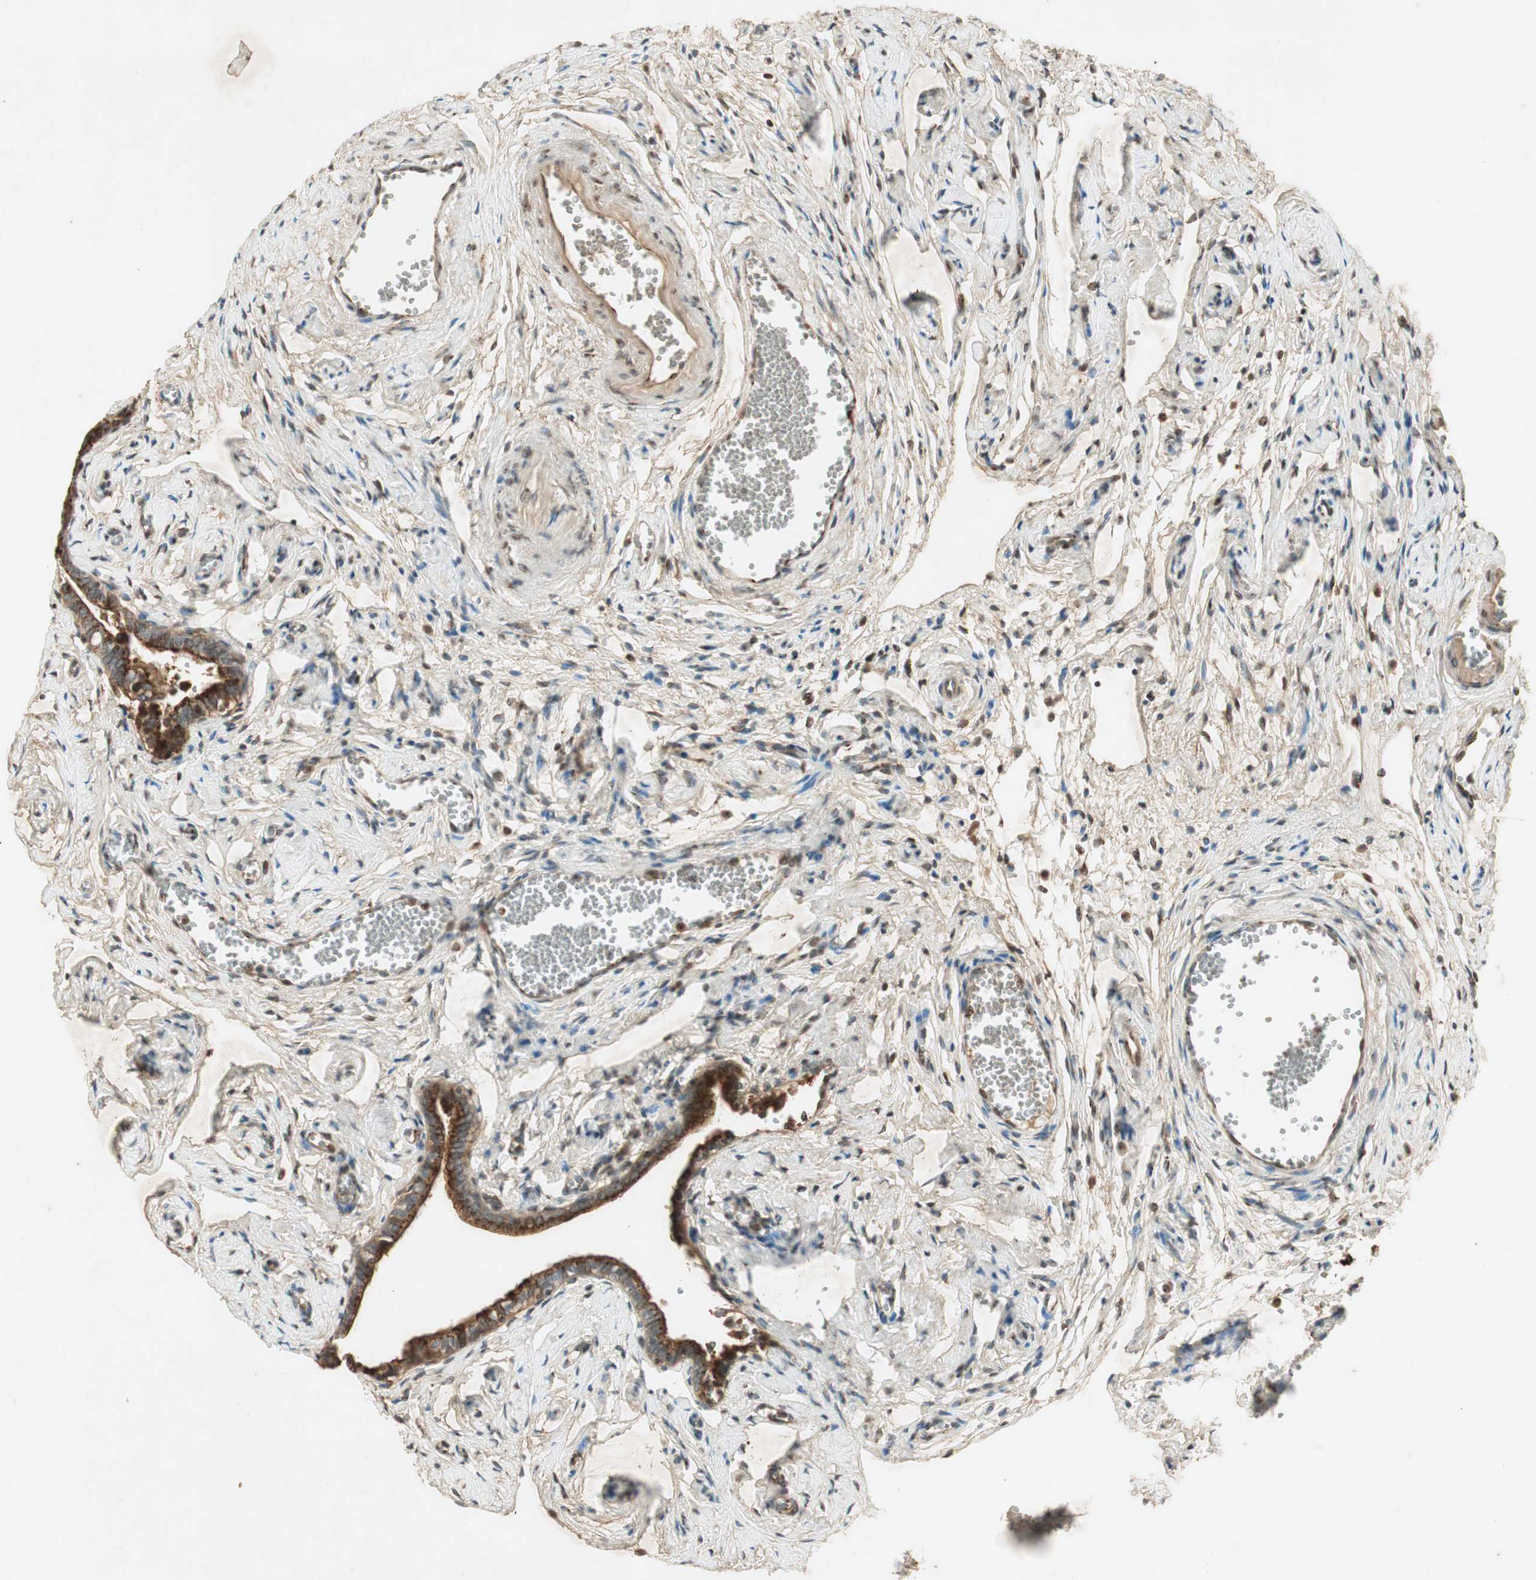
{"staining": {"intensity": "moderate", "quantity": ">75%", "location": "cytoplasmic/membranous"}, "tissue": "fallopian tube", "cell_type": "Glandular cells", "image_type": "normal", "snomed": [{"axis": "morphology", "description": "Normal tissue, NOS"}, {"axis": "topography", "description": "Fallopian tube"}], "caption": "The micrograph reveals staining of normal fallopian tube, revealing moderate cytoplasmic/membranous protein positivity (brown color) within glandular cells. (brown staining indicates protein expression, while blue staining denotes nuclei).", "gene": "NEO1", "patient": {"sex": "female", "age": 71}}